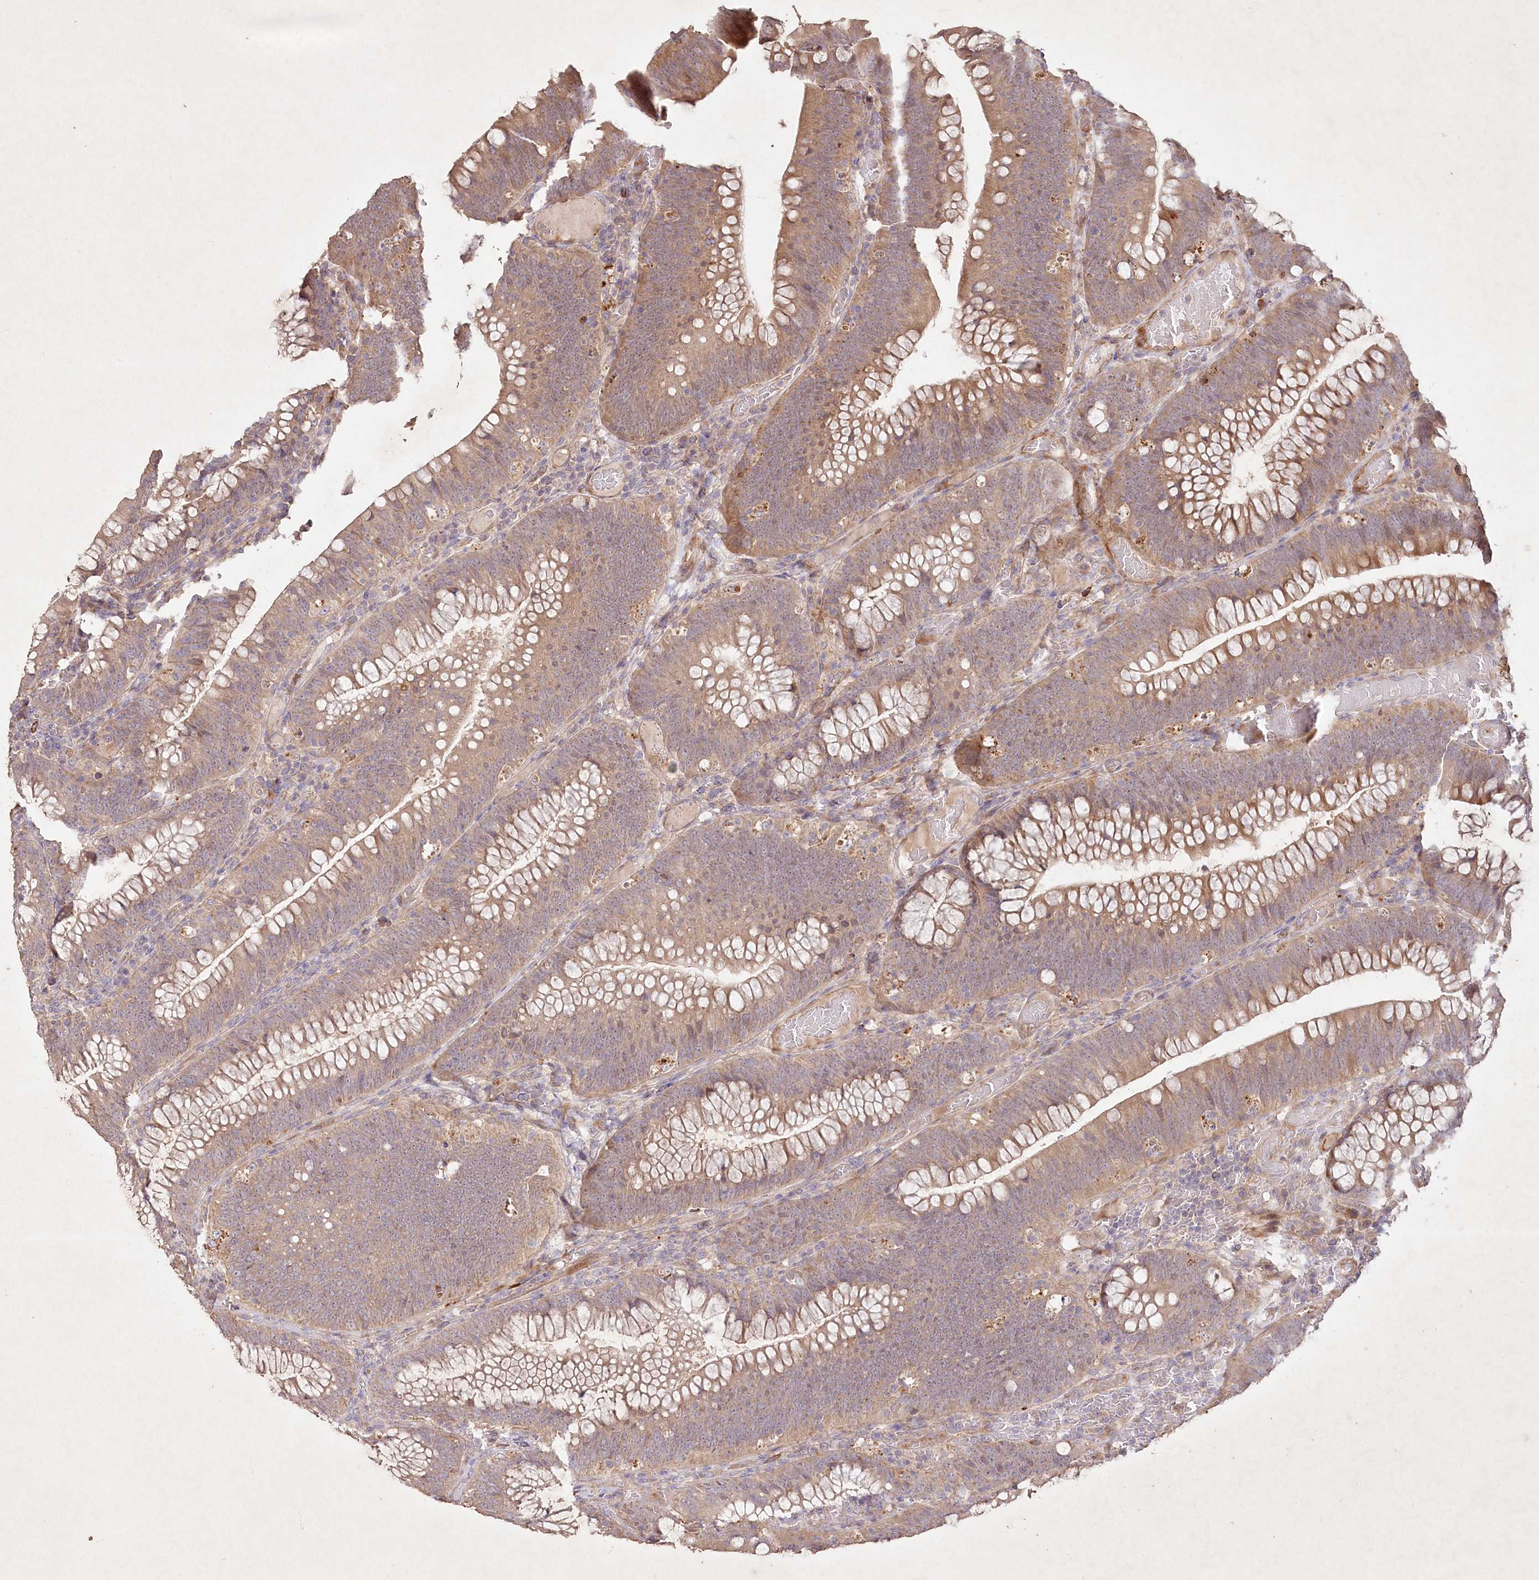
{"staining": {"intensity": "moderate", "quantity": ">75%", "location": "cytoplasmic/membranous"}, "tissue": "colorectal cancer", "cell_type": "Tumor cells", "image_type": "cancer", "snomed": [{"axis": "morphology", "description": "Normal tissue, NOS"}, {"axis": "topography", "description": "Colon"}], "caption": "A micrograph of colorectal cancer stained for a protein shows moderate cytoplasmic/membranous brown staining in tumor cells. The protein is shown in brown color, while the nuclei are stained blue.", "gene": "IRAK1BP1", "patient": {"sex": "female", "age": 82}}